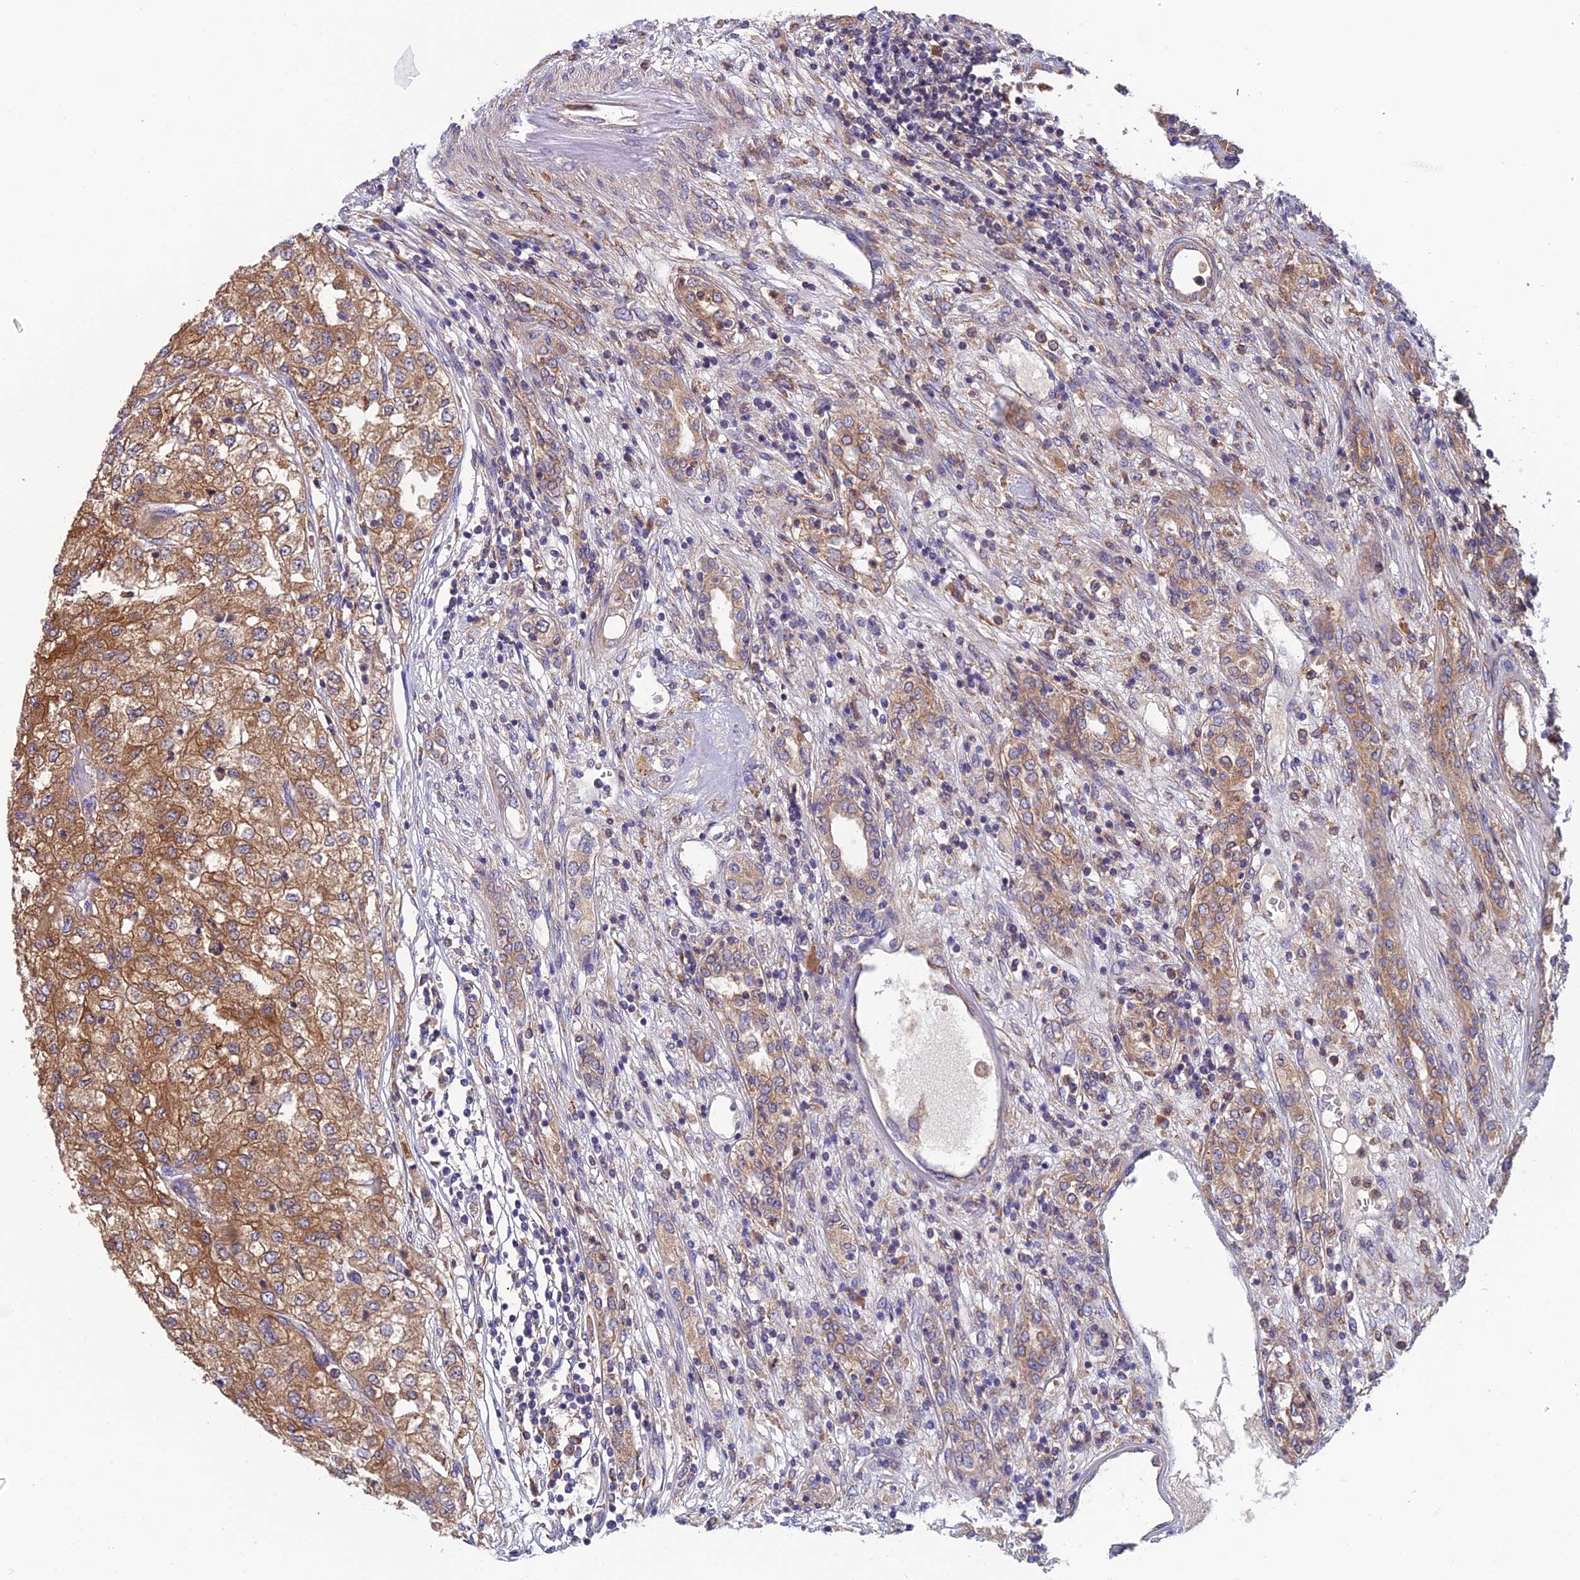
{"staining": {"intensity": "moderate", "quantity": ">75%", "location": "cytoplasmic/membranous"}, "tissue": "renal cancer", "cell_type": "Tumor cells", "image_type": "cancer", "snomed": [{"axis": "morphology", "description": "Adenocarcinoma, NOS"}, {"axis": "topography", "description": "Kidney"}], "caption": "Immunohistochemical staining of human renal cancer (adenocarcinoma) exhibits medium levels of moderate cytoplasmic/membranous protein staining in approximately >75% of tumor cells.", "gene": "UMAD1", "patient": {"sex": "female", "age": 54}}